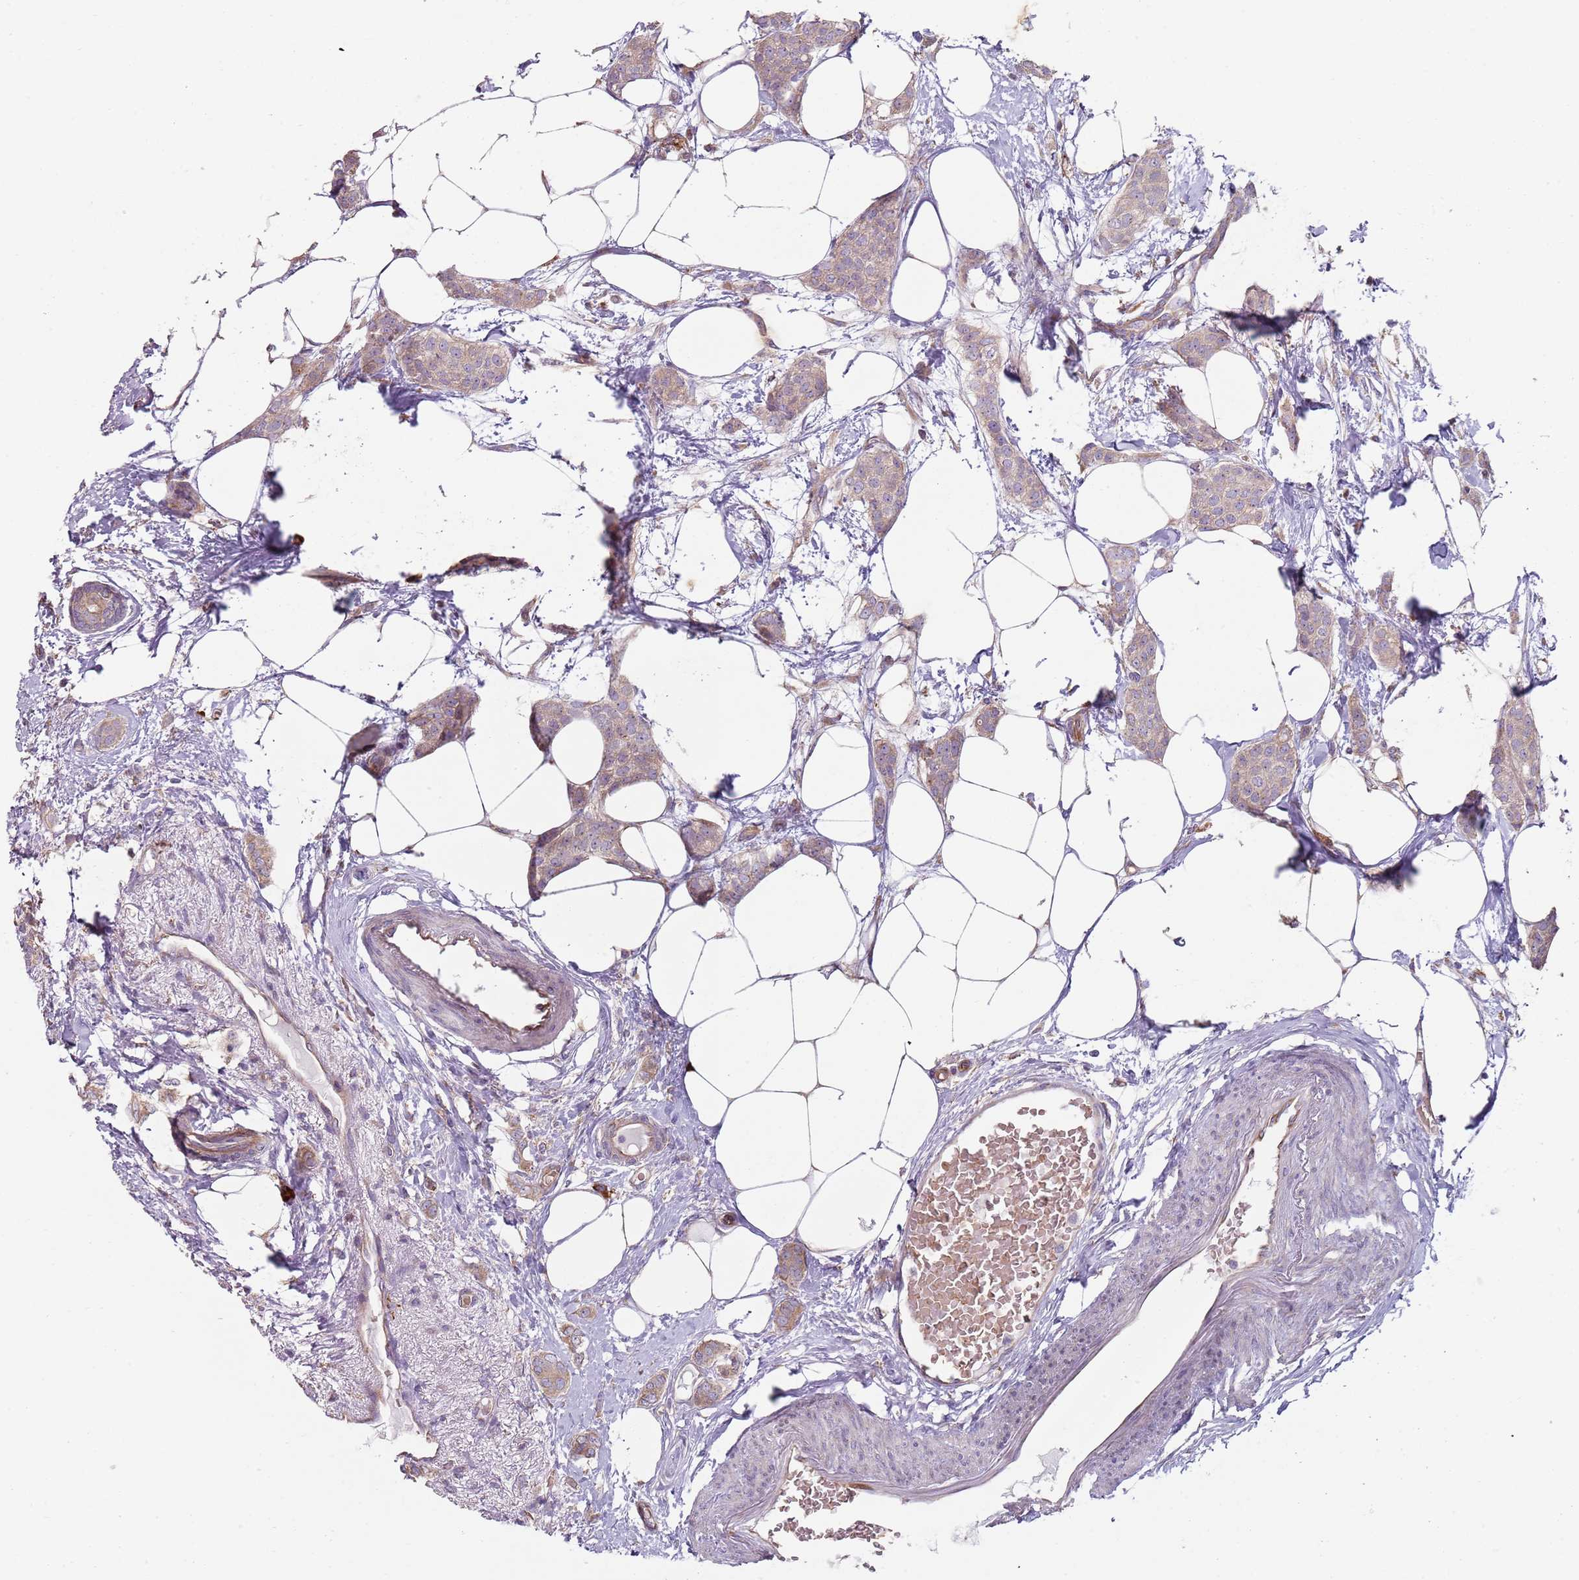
{"staining": {"intensity": "weak", "quantity": "<25%", "location": "cytoplasmic/membranous"}, "tissue": "breast cancer", "cell_type": "Tumor cells", "image_type": "cancer", "snomed": [{"axis": "morphology", "description": "Duct carcinoma"}, {"axis": "topography", "description": "Breast"}], "caption": "The photomicrograph shows no significant staining in tumor cells of breast cancer (invasive ductal carcinoma). The staining was performed using DAB to visualize the protein expression in brown, while the nuclei were stained in blue with hematoxylin (Magnification: 20x).", "gene": "SPATA2", "patient": {"sex": "female", "age": 72}}